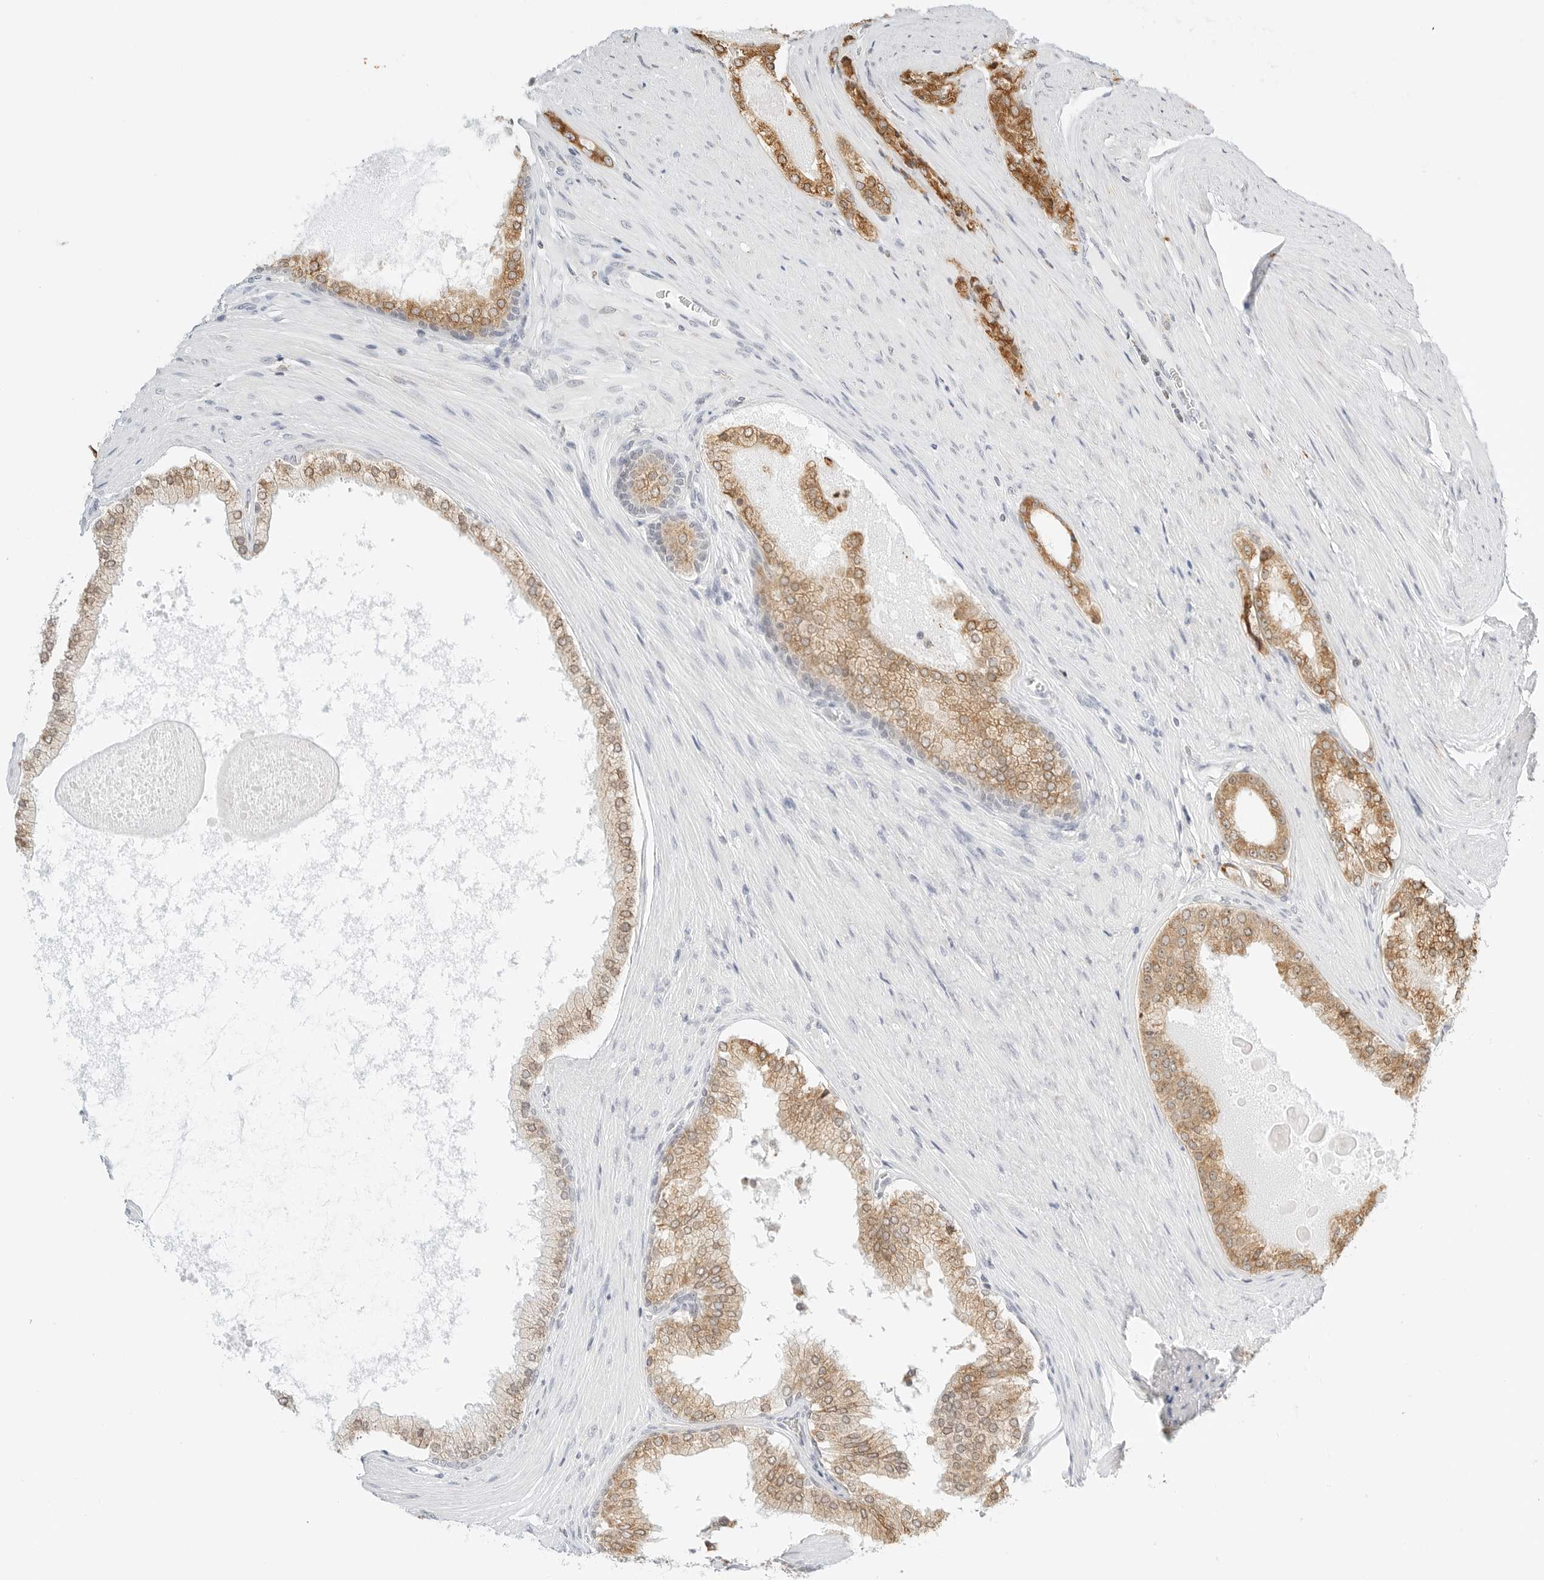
{"staining": {"intensity": "moderate", "quantity": ">75%", "location": "cytoplasmic/membranous"}, "tissue": "prostate cancer", "cell_type": "Tumor cells", "image_type": "cancer", "snomed": [{"axis": "morphology", "description": "Adenocarcinoma, High grade"}, {"axis": "topography", "description": "Prostate"}], "caption": "Immunohistochemistry (DAB (3,3'-diaminobenzidine)) staining of human prostate cancer (adenocarcinoma (high-grade)) exhibits moderate cytoplasmic/membranous protein staining in approximately >75% of tumor cells. Immunohistochemistry (ihc) stains the protein in brown and the nuclei are stained blue.", "gene": "THEM4", "patient": {"sex": "male", "age": 60}}